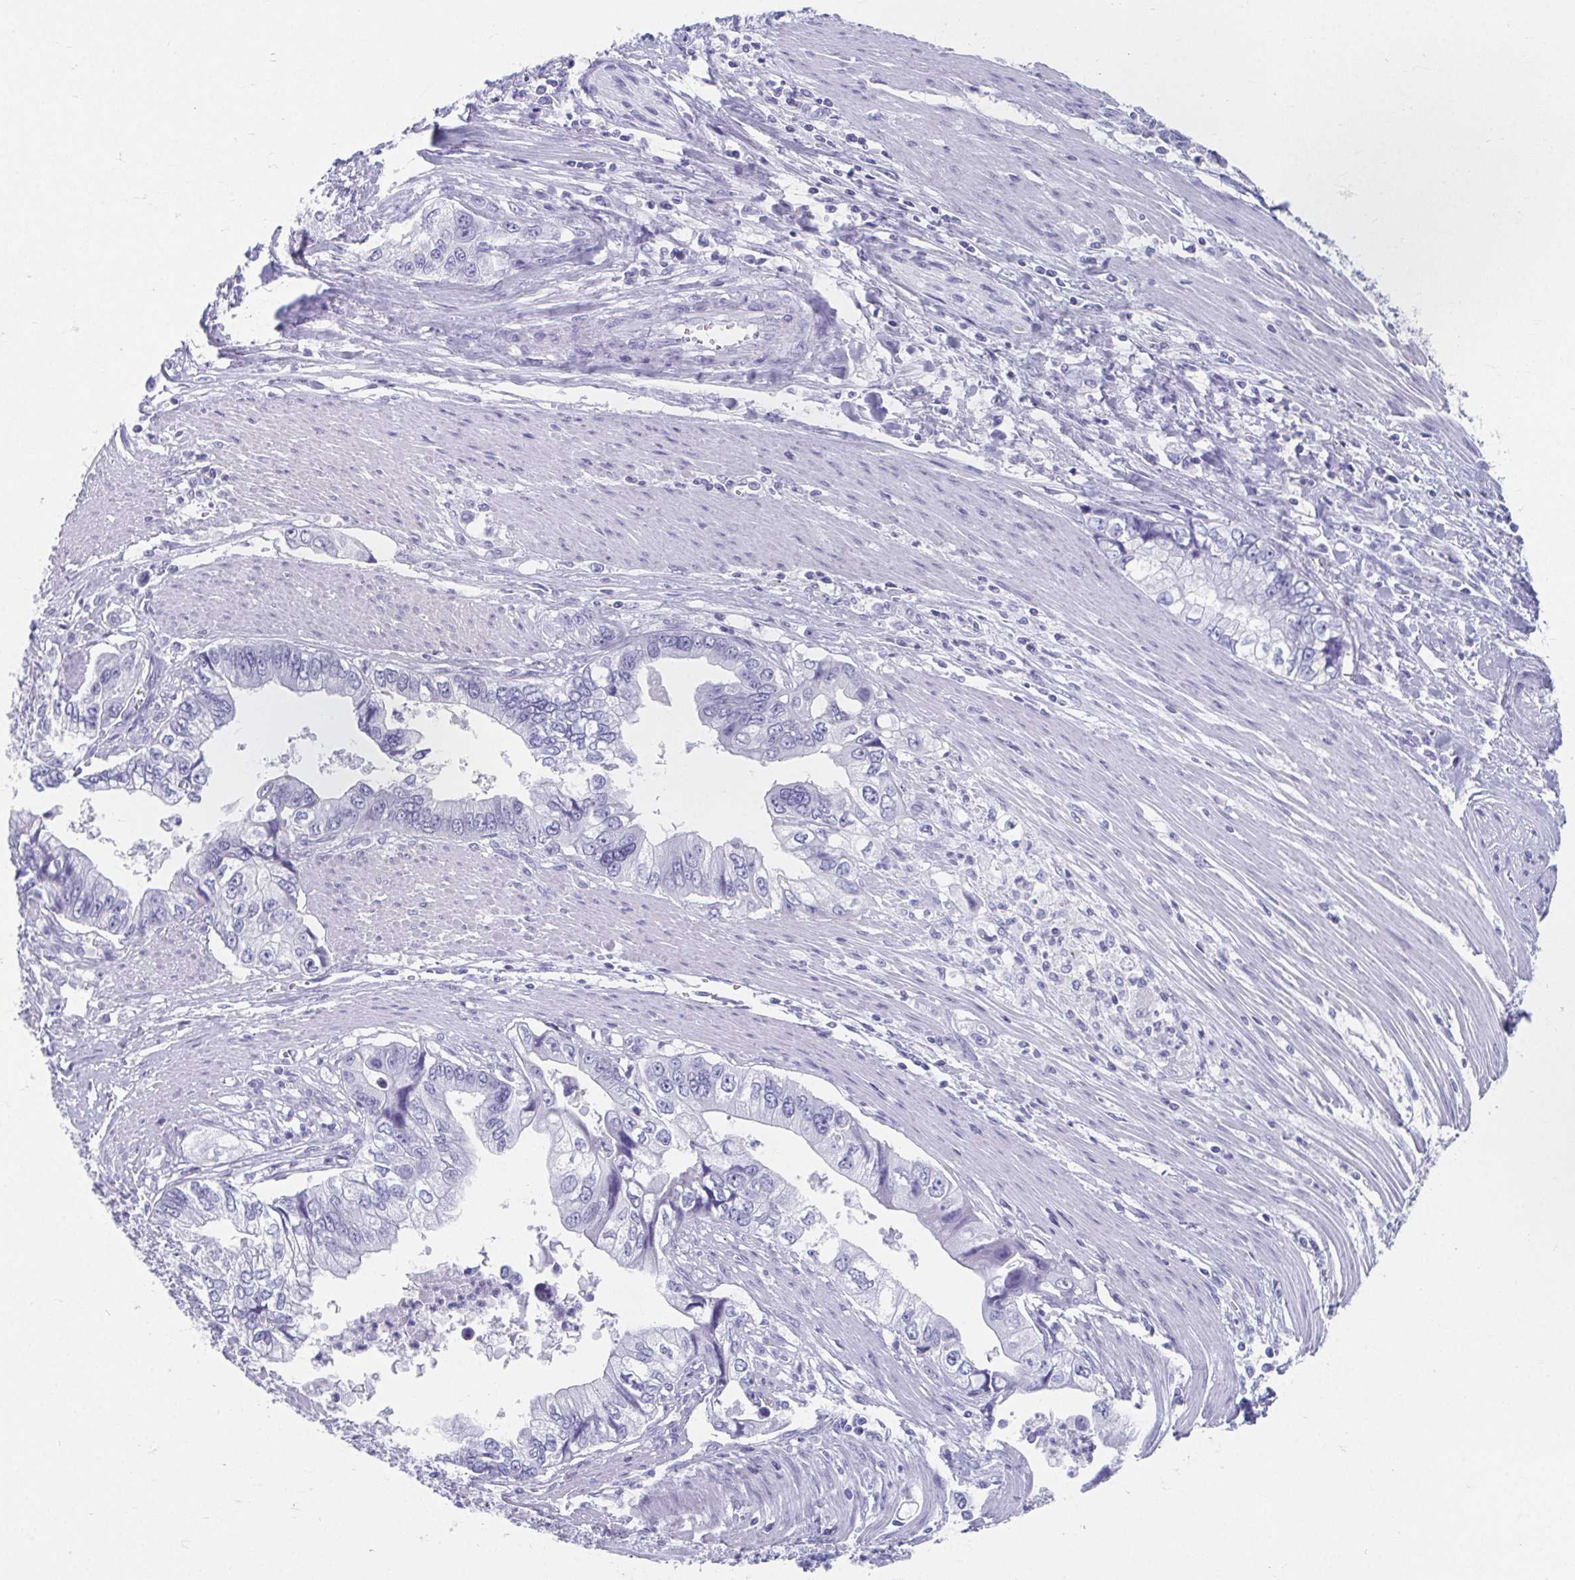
{"staining": {"intensity": "negative", "quantity": "none", "location": "none"}, "tissue": "stomach cancer", "cell_type": "Tumor cells", "image_type": "cancer", "snomed": [{"axis": "morphology", "description": "Adenocarcinoma, NOS"}, {"axis": "topography", "description": "Pancreas"}, {"axis": "topography", "description": "Stomach, upper"}], "caption": "Tumor cells show no significant positivity in stomach adenocarcinoma. (DAB IHC visualized using brightfield microscopy, high magnification).", "gene": "GHRL", "patient": {"sex": "male", "age": 77}}